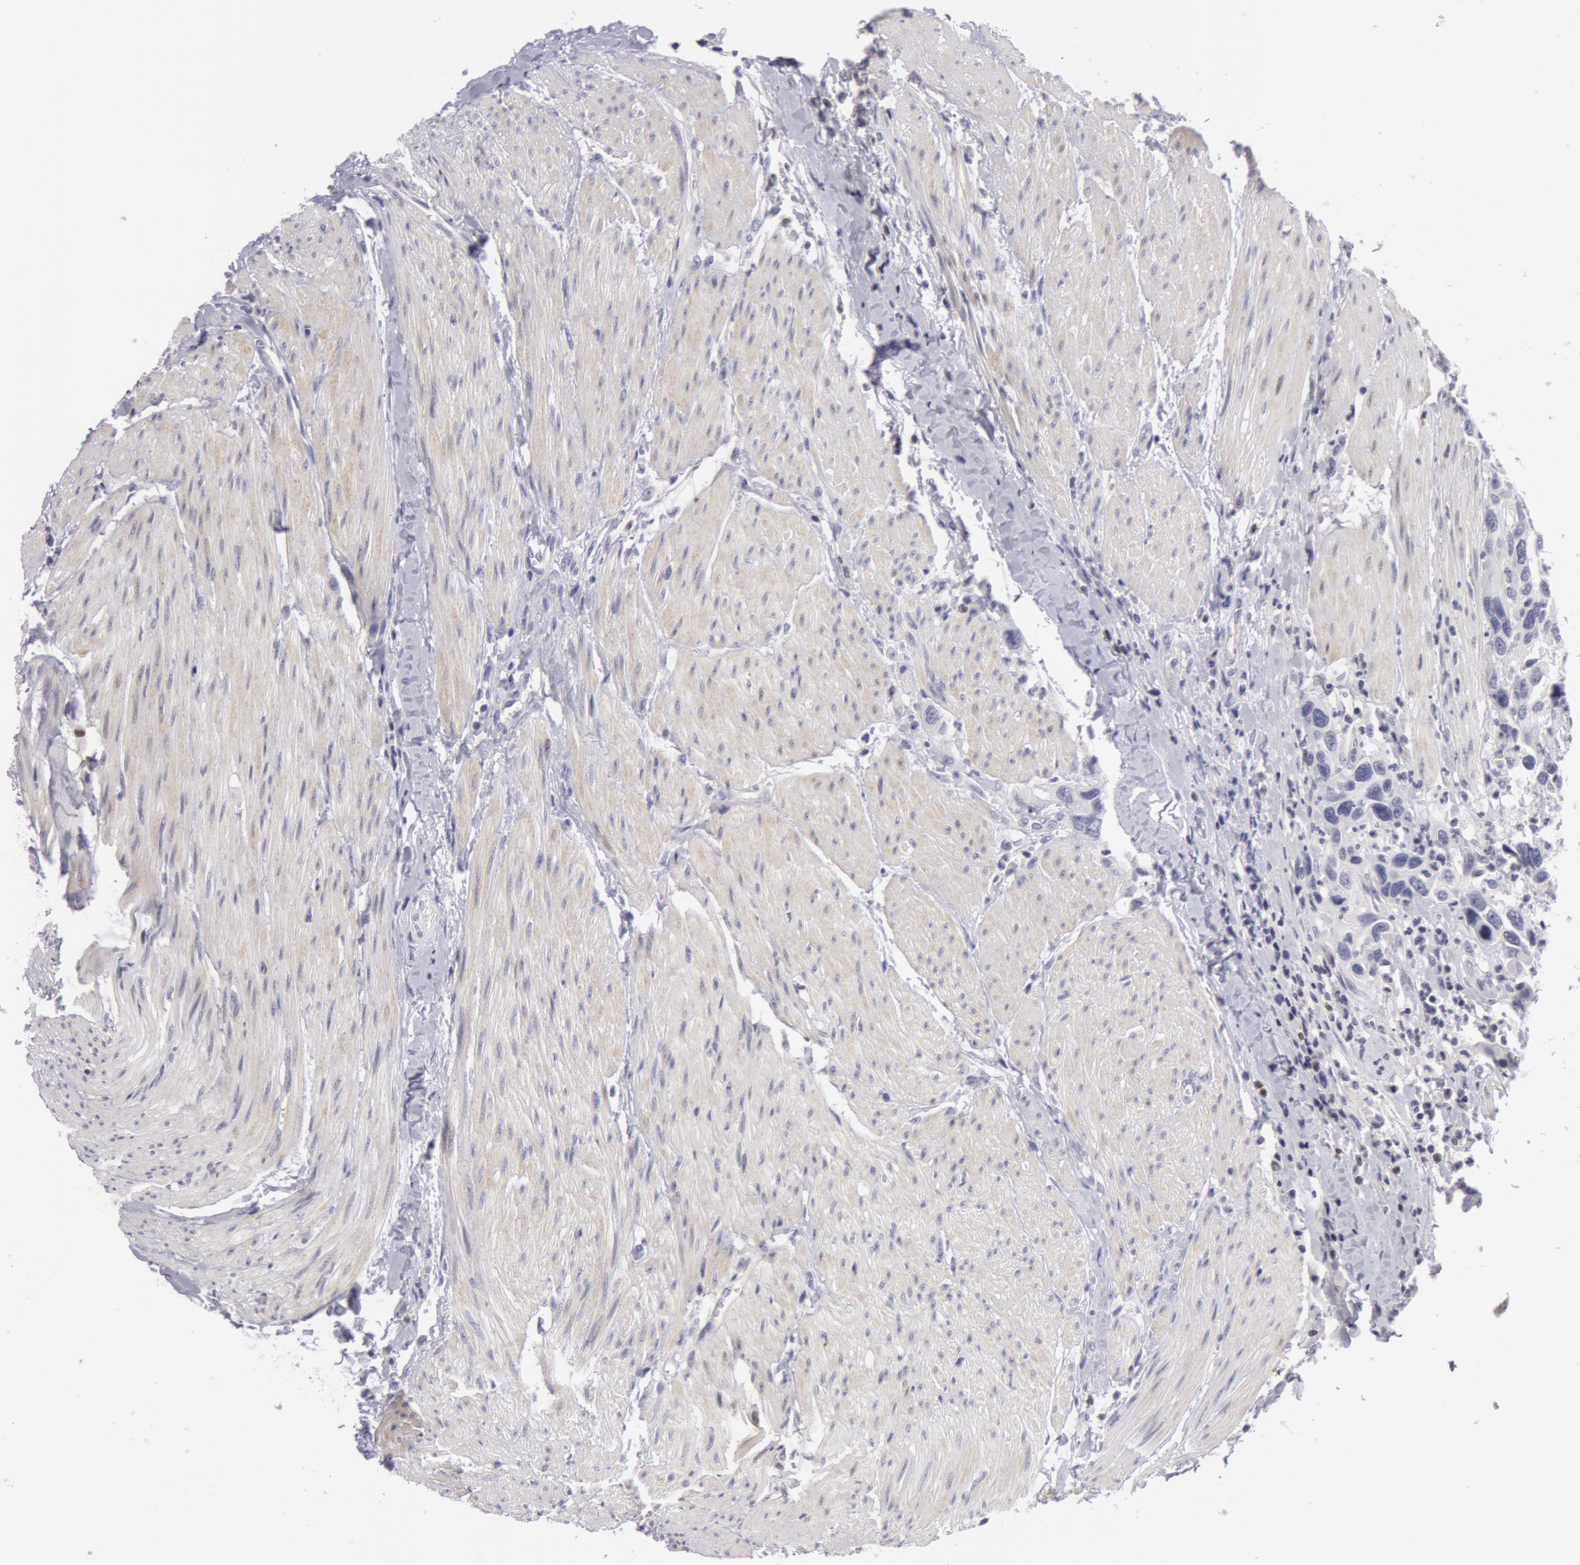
{"staining": {"intensity": "negative", "quantity": "none", "location": "none"}, "tissue": "urothelial cancer", "cell_type": "Tumor cells", "image_type": "cancer", "snomed": [{"axis": "morphology", "description": "Urothelial carcinoma, High grade"}, {"axis": "topography", "description": "Urinary bladder"}], "caption": "Micrograph shows no significant protein positivity in tumor cells of high-grade urothelial carcinoma.", "gene": "NLGN4X", "patient": {"sex": "male", "age": 66}}